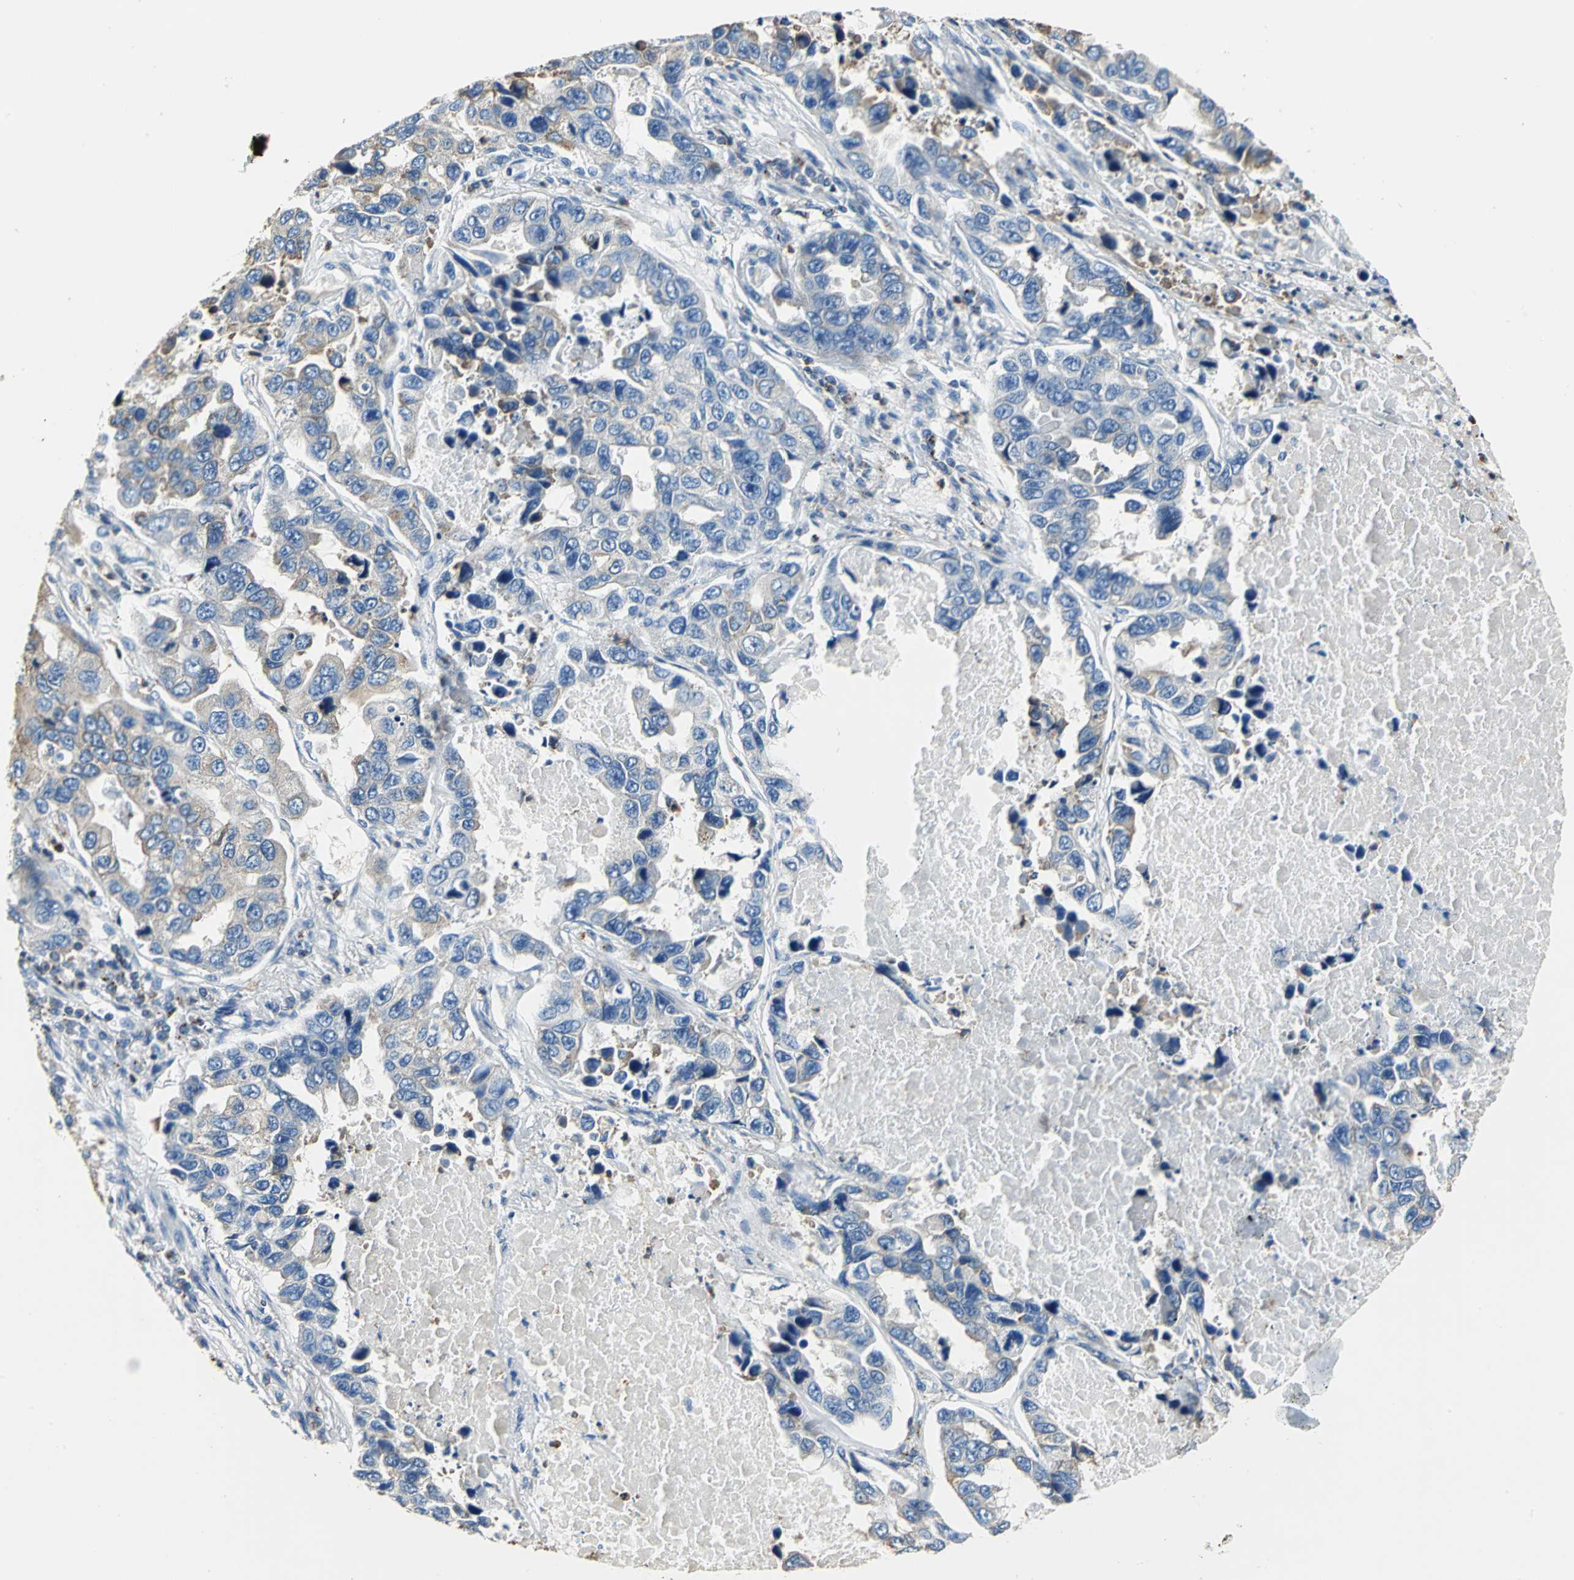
{"staining": {"intensity": "moderate", "quantity": "<25%", "location": "cytoplasmic/membranous"}, "tissue": "lung cancer", "cell_type": "Tumor cells", "image_type": "cancer", "snomed": [{"axis": "morphology", "description": "Adenocarcinoma, NOS"}, {"axis": "topography", "description": "Lung"}], "caption": "Lung cancer stained with DAB immunohistochemistry exhibits low levels of moderate cytoplasmic/membranous expression in approximately <25% of tumor cells. The staining was performed using DAB (3,3'-diaminobenzidine) to visualize the protein expression in brown, while the nuclei were stained in blue with hematoxylin (Magnification: 20x).", "gene": "SEPTIN6", "patient": {"sex": "male", "age": 64}}